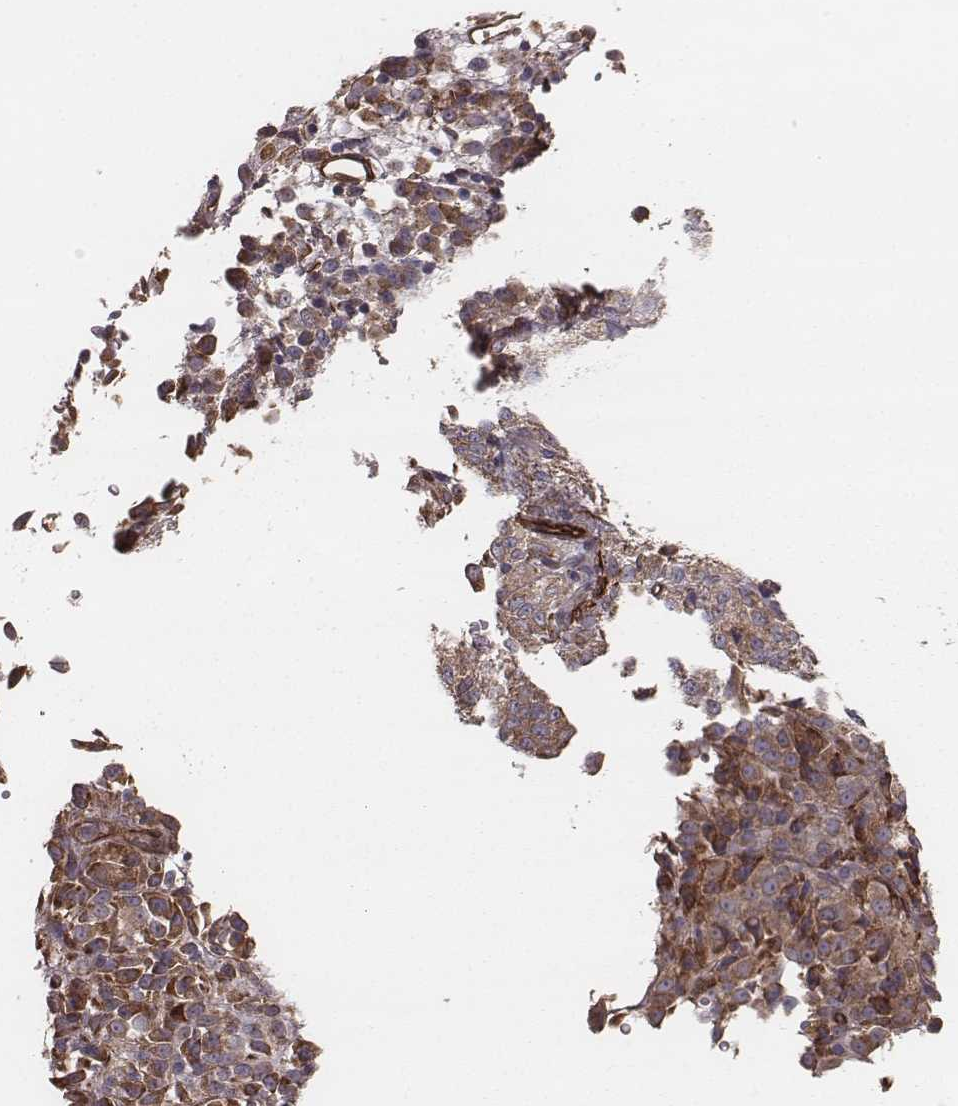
{"staining": {"intensity": "weak", "quantity": "25%-75%", "location": "cytoplasmic/membranous"}, "tissue": "melanoma", "cell_type": "Tumor cells", "image_type": "cancer", "snomed": [{"axis": "morphology", "description": "Malignant melanoma, Metastatic site"}, {"axis": "topography", "description": "Brain"}], "caption": "IHC staining of melanoma, which displays low levels of weak cytoplasmic/membranous positivity in approximately 25%-75% of tumor cells indicating weak cytoplasmic/membranous protein positivity. The staining was performed using DAB (3,3'-diaminobenzidine) (brown) for protein detection and nuclei were counterstained in hematoxylin (blue).", "gene": "PALMD", "patient": {"sex": "female", "age": 56}}